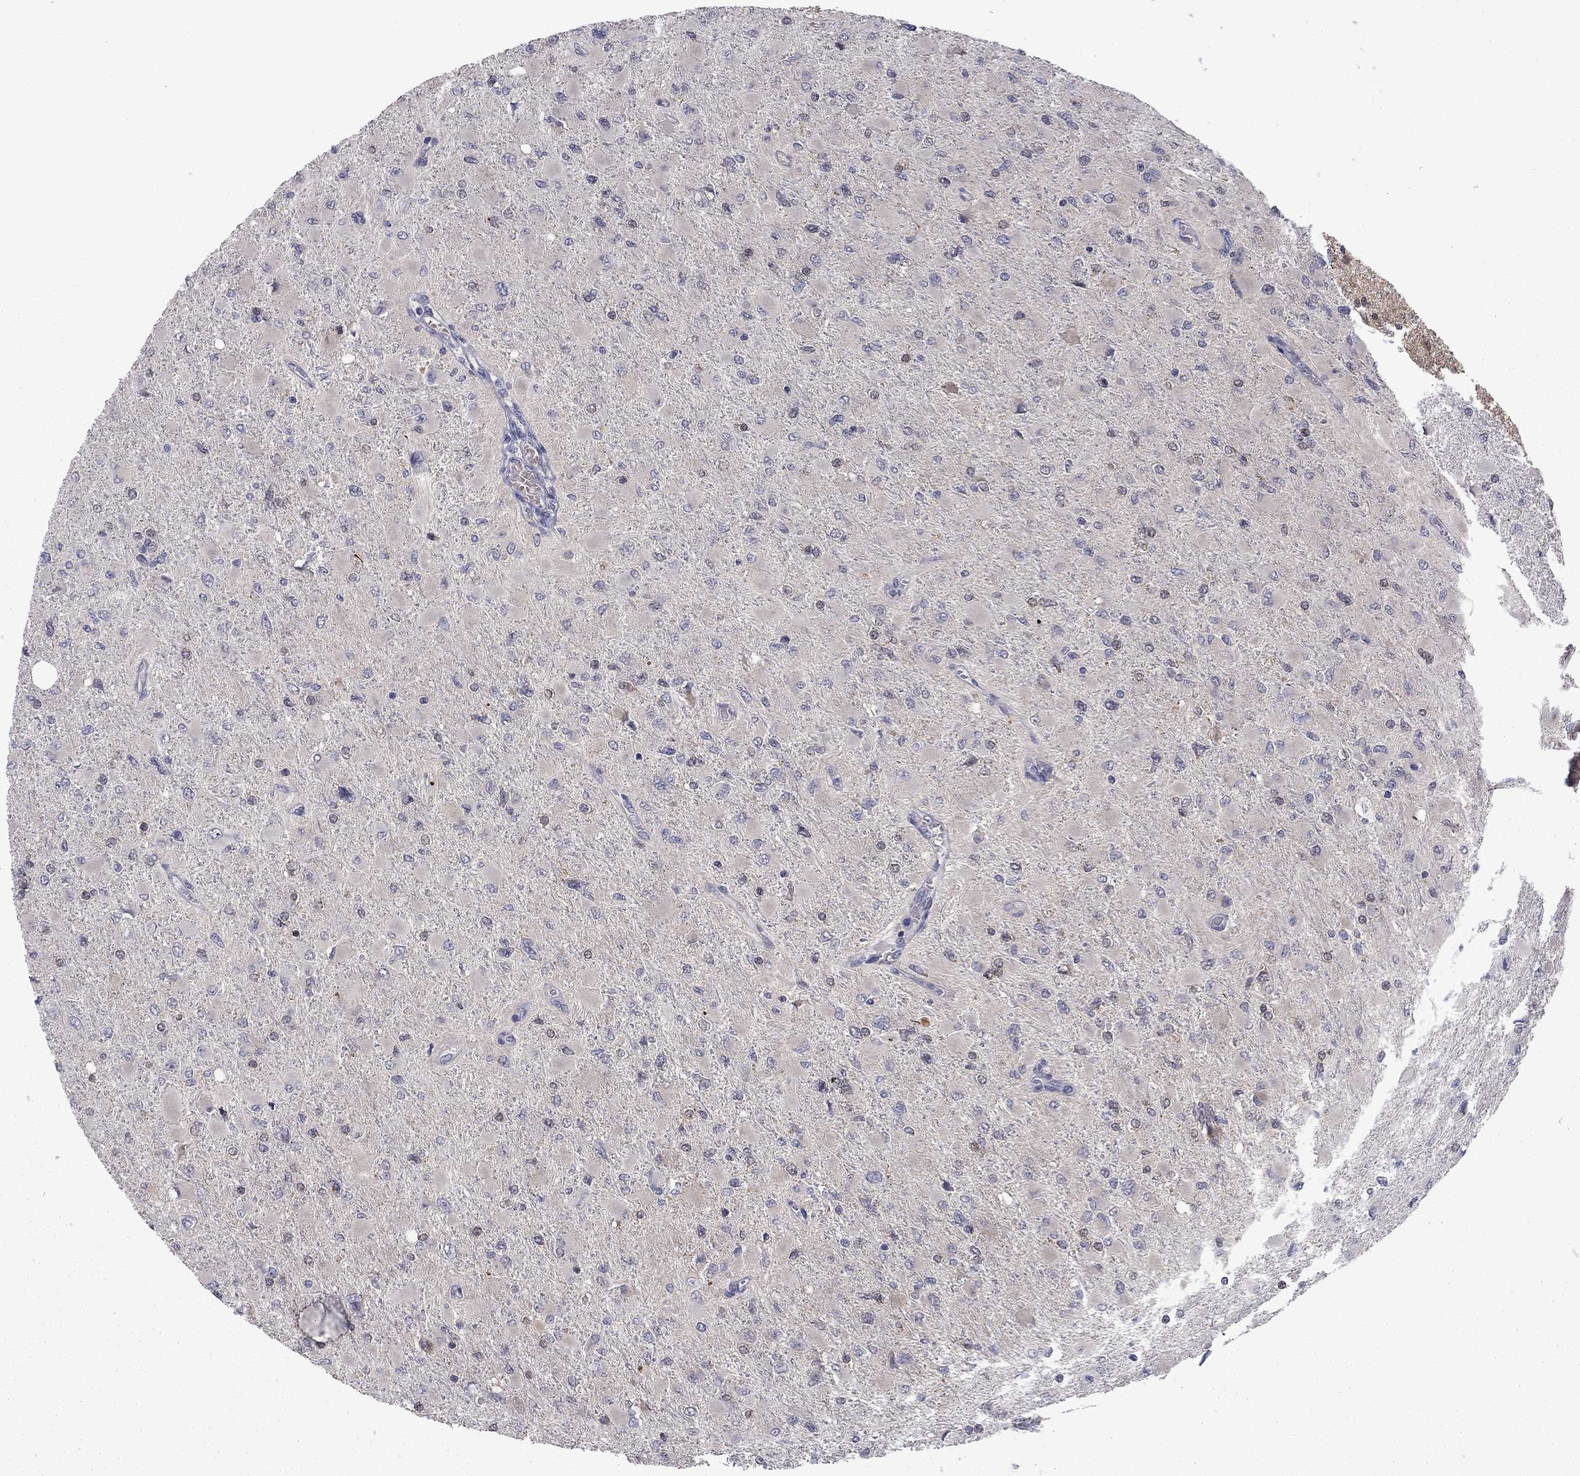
{"staining": {"intensity": "negative", "quantity": "none", "location": "none"}, "tissue": "glioma", "cell_type": "Tumor cells", "image_type": "cancer", "snomed": [{"axis": "morphology", "description": "Glioma, malignant, High grade"}, {"axis": "topography", "description": "Cerebral cortex"}], "caption": "A high-resolution micrograph shows IHC staining of malignant high-grade glioma, which reveals no significant expression in tumor cells.", "gene": "GRHPR", "patient": {"sex": "female", "age": 36}}